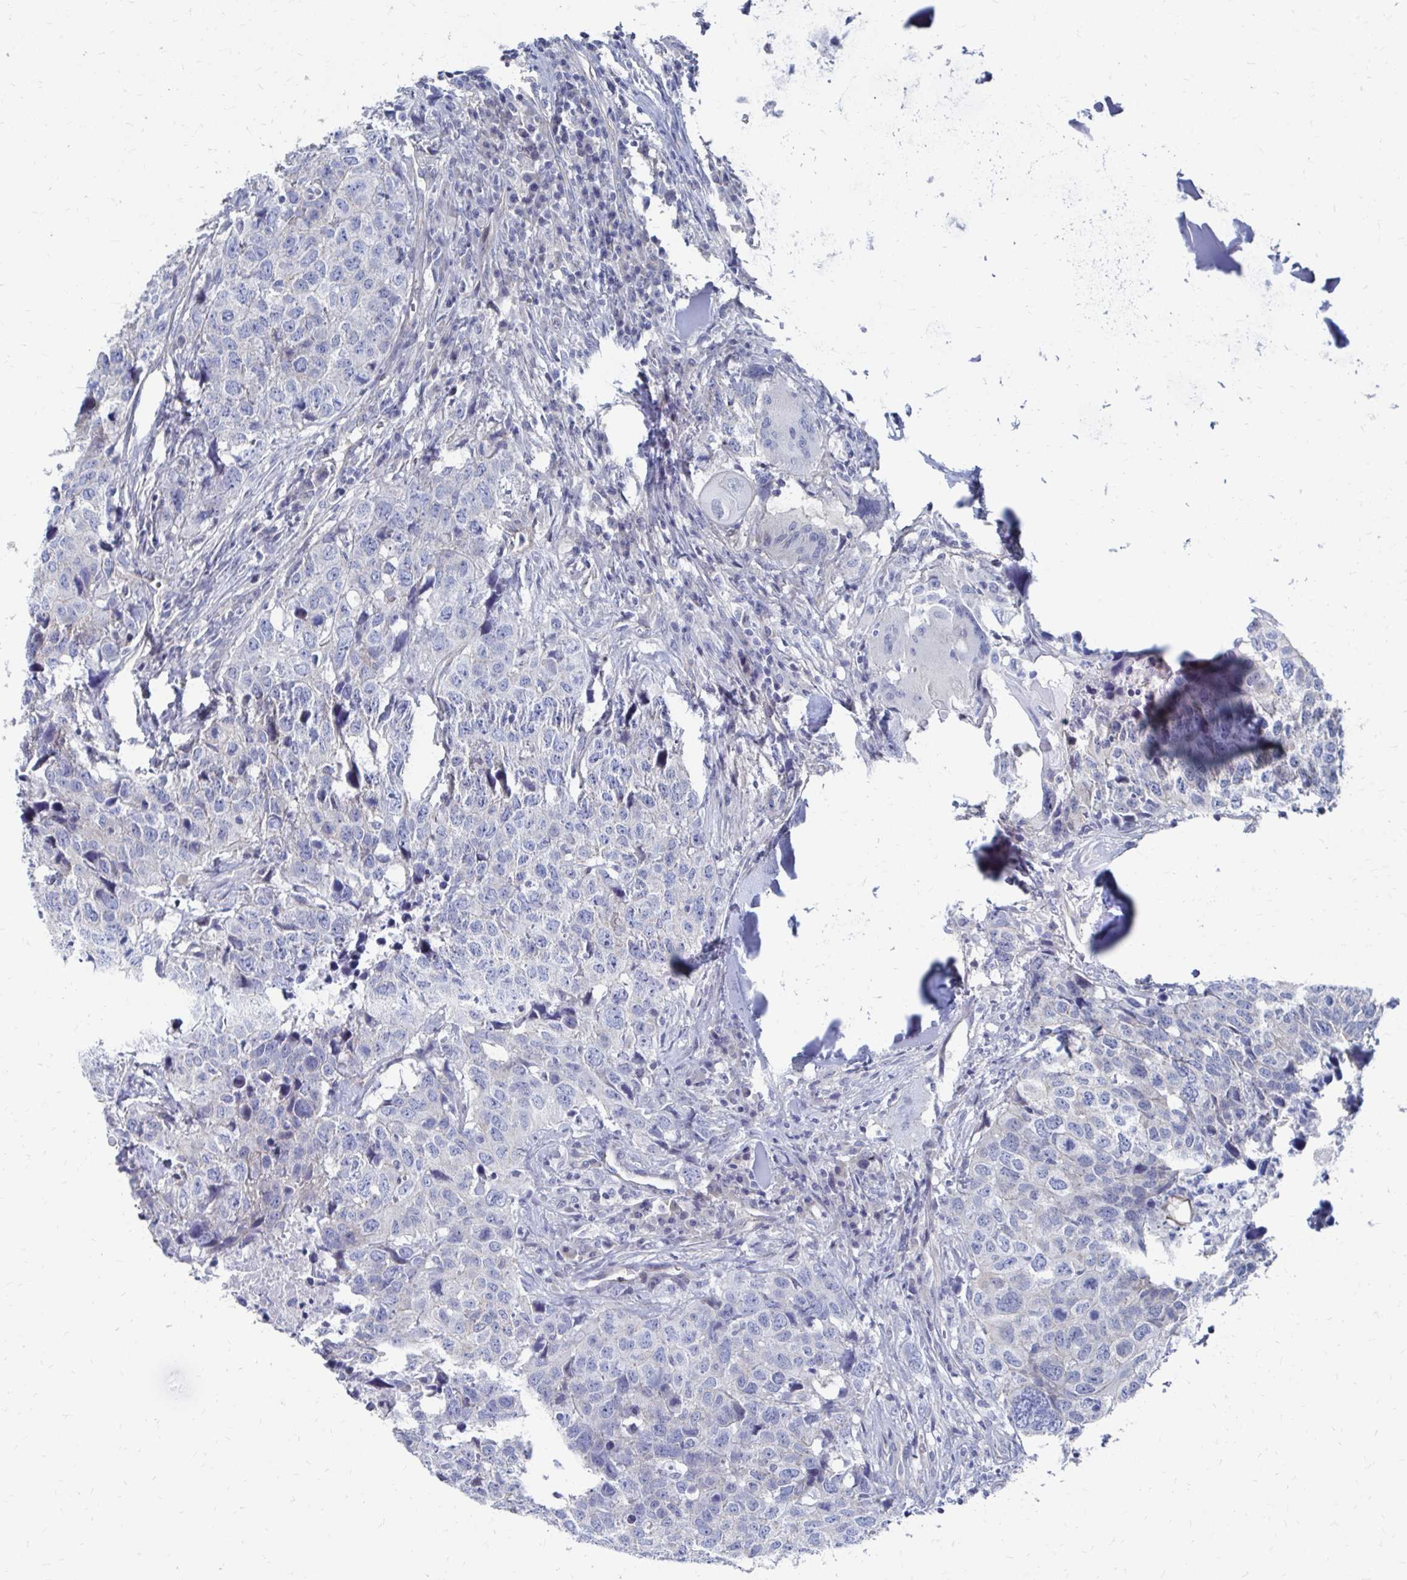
{"staining": {"intensity": "negative", "quantity": "none", "location": "none"}, "tissue": "head and neck cancer", "cell_type": "Tumor cells", "image_type": "cancer", "snomed": [{"axis": "morphology", "description": "Normal tissue, NOS"}, {"axis": "morphology", "description": "Squamous cell carcinoma, NOS"}, {"axis": "topography", "description": "Skeletal muscle"}, {"axis": "topography", "description": "Vascular tissue"}, {"axis": "topography", "description": "Peripheral nerve tissue"}, {"axis": "topography", "description": "Head-Neck"}], "caption": "Photomicrograph shows no significant protein positivity in tumor cells of head and neck cancer (squamous cell carcinoma).", "gene": "PLEKHG7", "patient": {"sex": "male", "age": 66}}